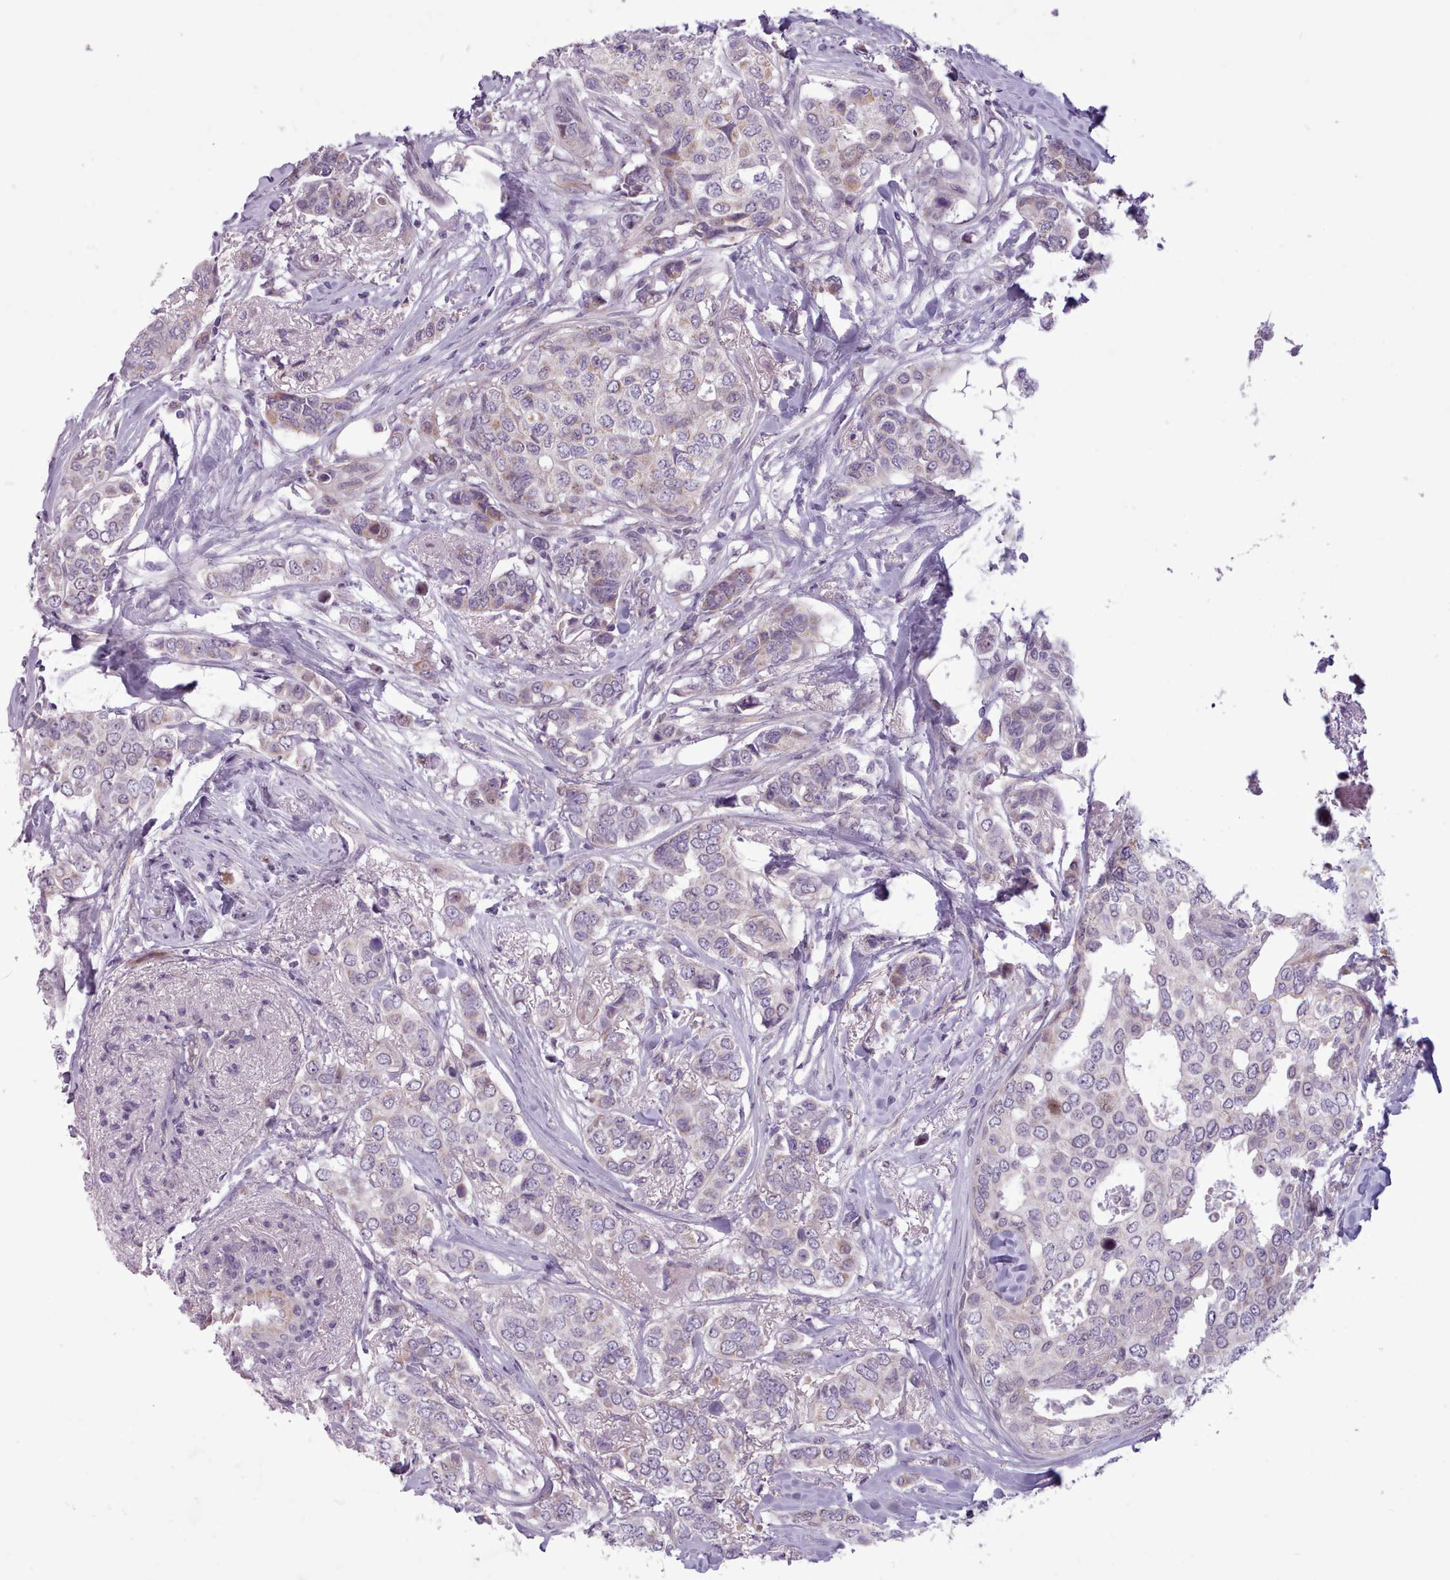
{"staining": {"intensity": "weak", "quantity": "<25%", "location": "cytoplasmic/membranous"}, "tissue": "breast cancer", "cell_type": "Tumor cells", "image_type": "cancer", "snomed": [{"axis": "morphology", "description": "Lobular carcinoma"}, {"axis": "topography", "description": "Breast"}], "caption": "Histopathology image shows no protein expression in tumor cells of lobular carcinoma (breast) tissue.", "gene": "SLURP1", "patient": {"sex": "female", "age": 51}}